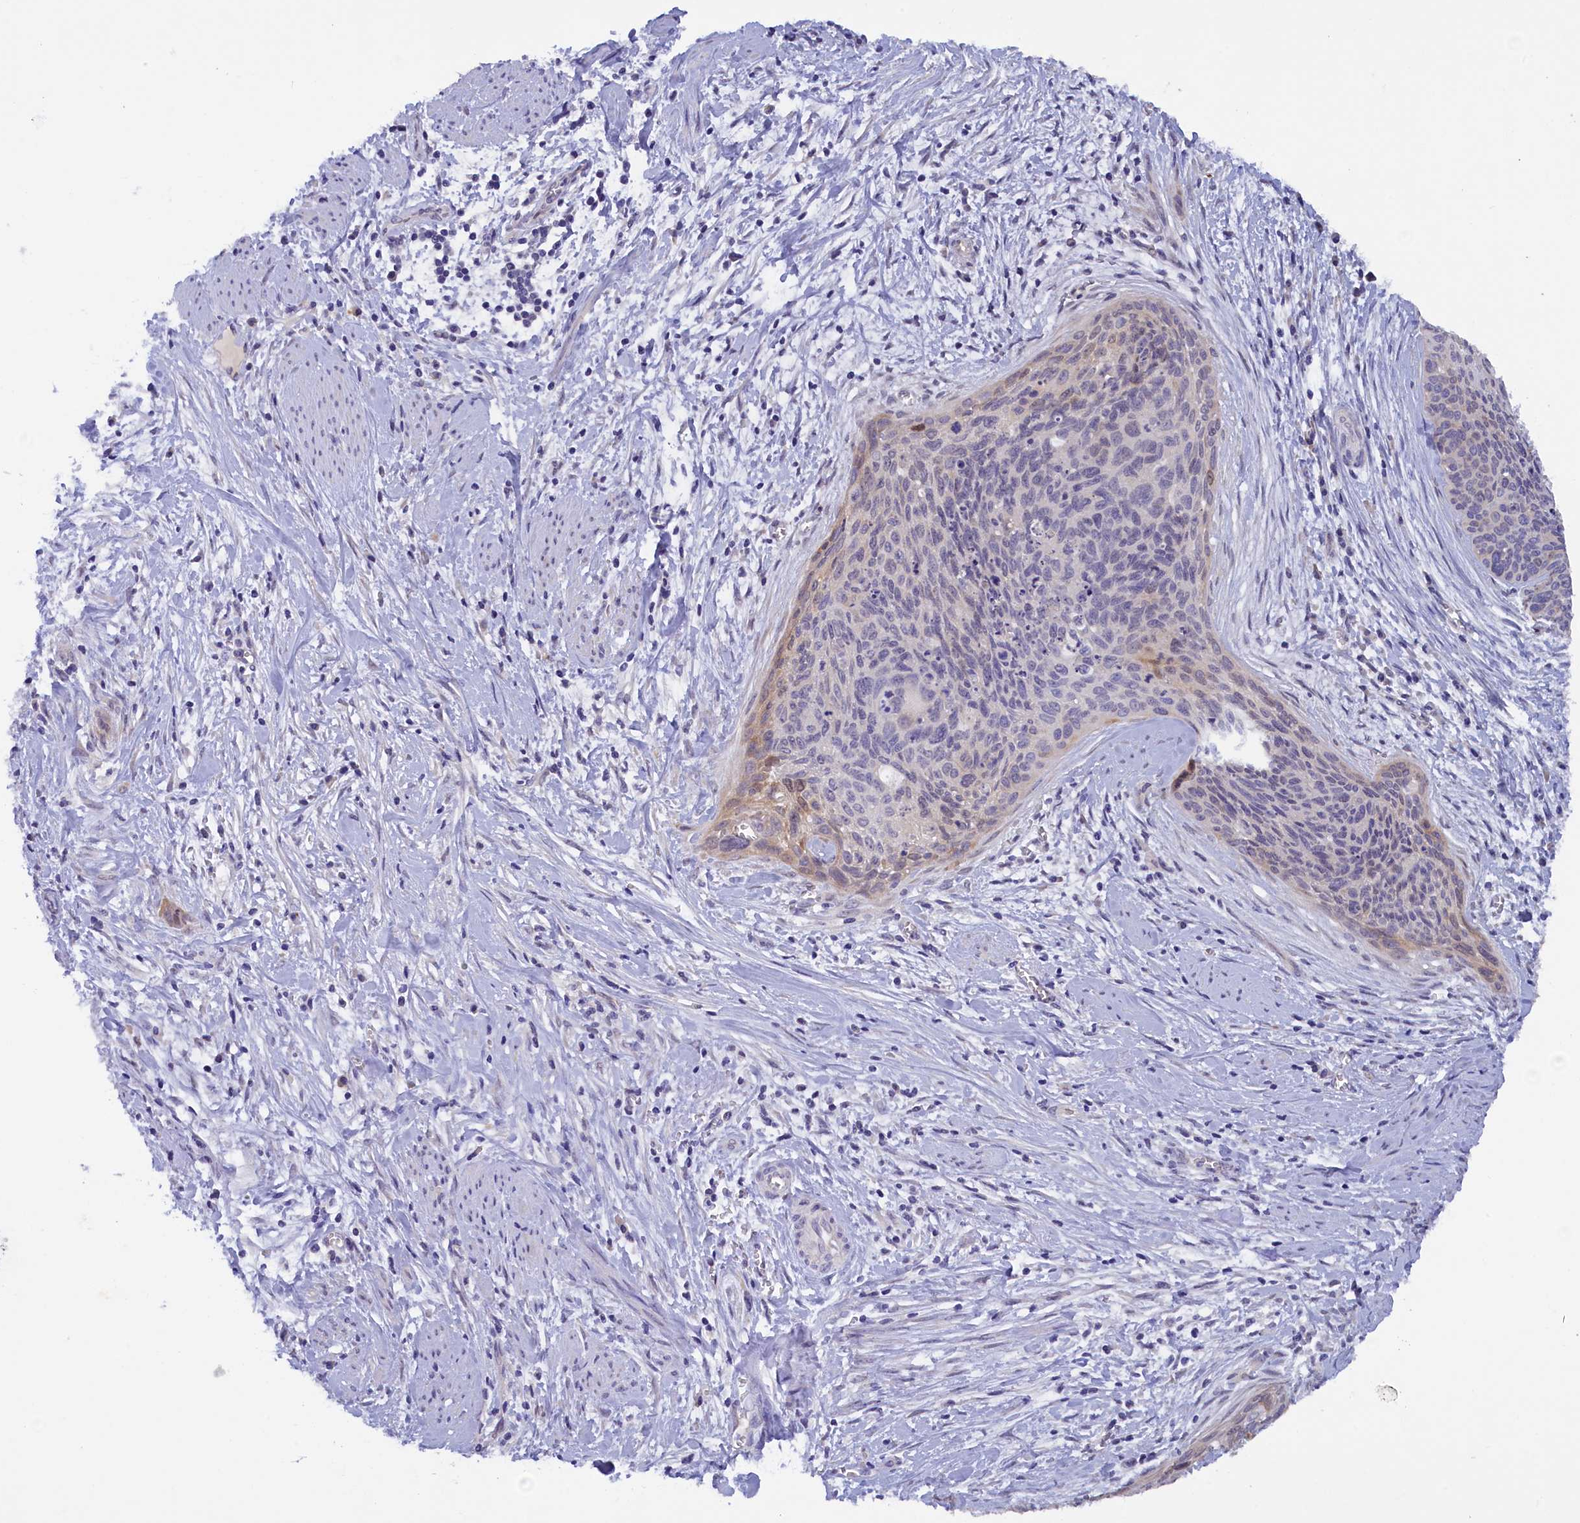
{"staining": {"intensity": "negative", "quantity": "none", "location": "none"}, "tissue": "cervical cancer", "cell_type": "Tumor cells", "image_type": "cancer", "snomed": [{"axis": "morphology", "description": "Squamous cell carcinoma, NOS"}, {"axis": "topography", "description": "Cervix"}], "caption": "High power microscopy histopathology image of an immunohistochemistry micrograph of cervical squamous cell carcinoma, revealing no significant staining in tumor cells.", "gene": "ZSWIM4", "patient": {"sex": "female", "age": 55}}